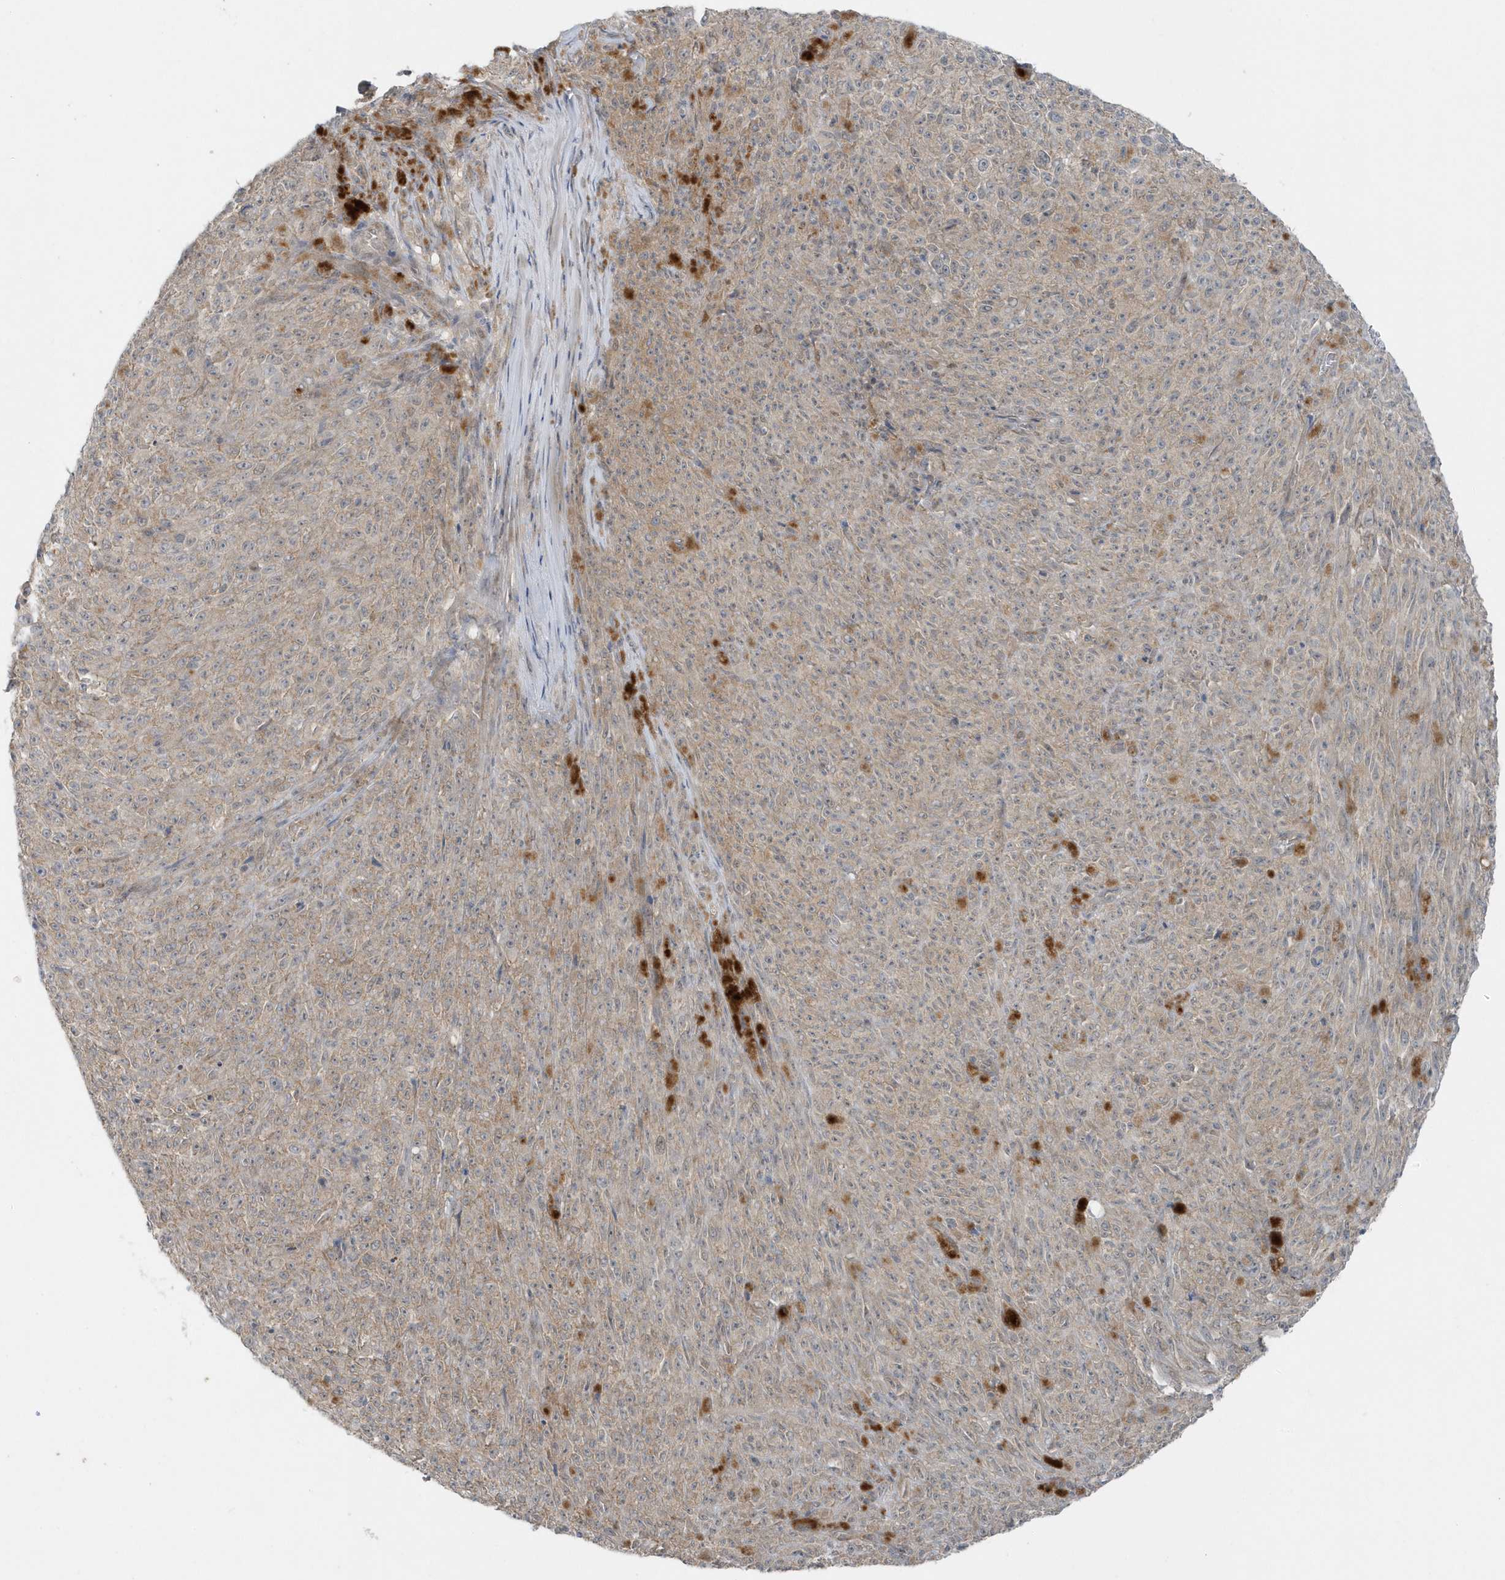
{"staining": {"intensity": "weak", "quantity": "<25%", "location": "cytoplasmic/membranous"}, "tissue": "melanoma", "cell_type": "Tumor cells", "image_type": "cancer", "snomed": [{"axis": "morphology", "description": "Malignant melanoma, NOS"}, {"axis": "topography", "description": "Skin"}], "caption": "Melanoma was stained to show a protein in brown. There is no significant expression in tumor cells. (IHC, brightfield microscopy, high magnification).", "gene": "PARD3B", "patient": {"sex": "female", "age": 82}}